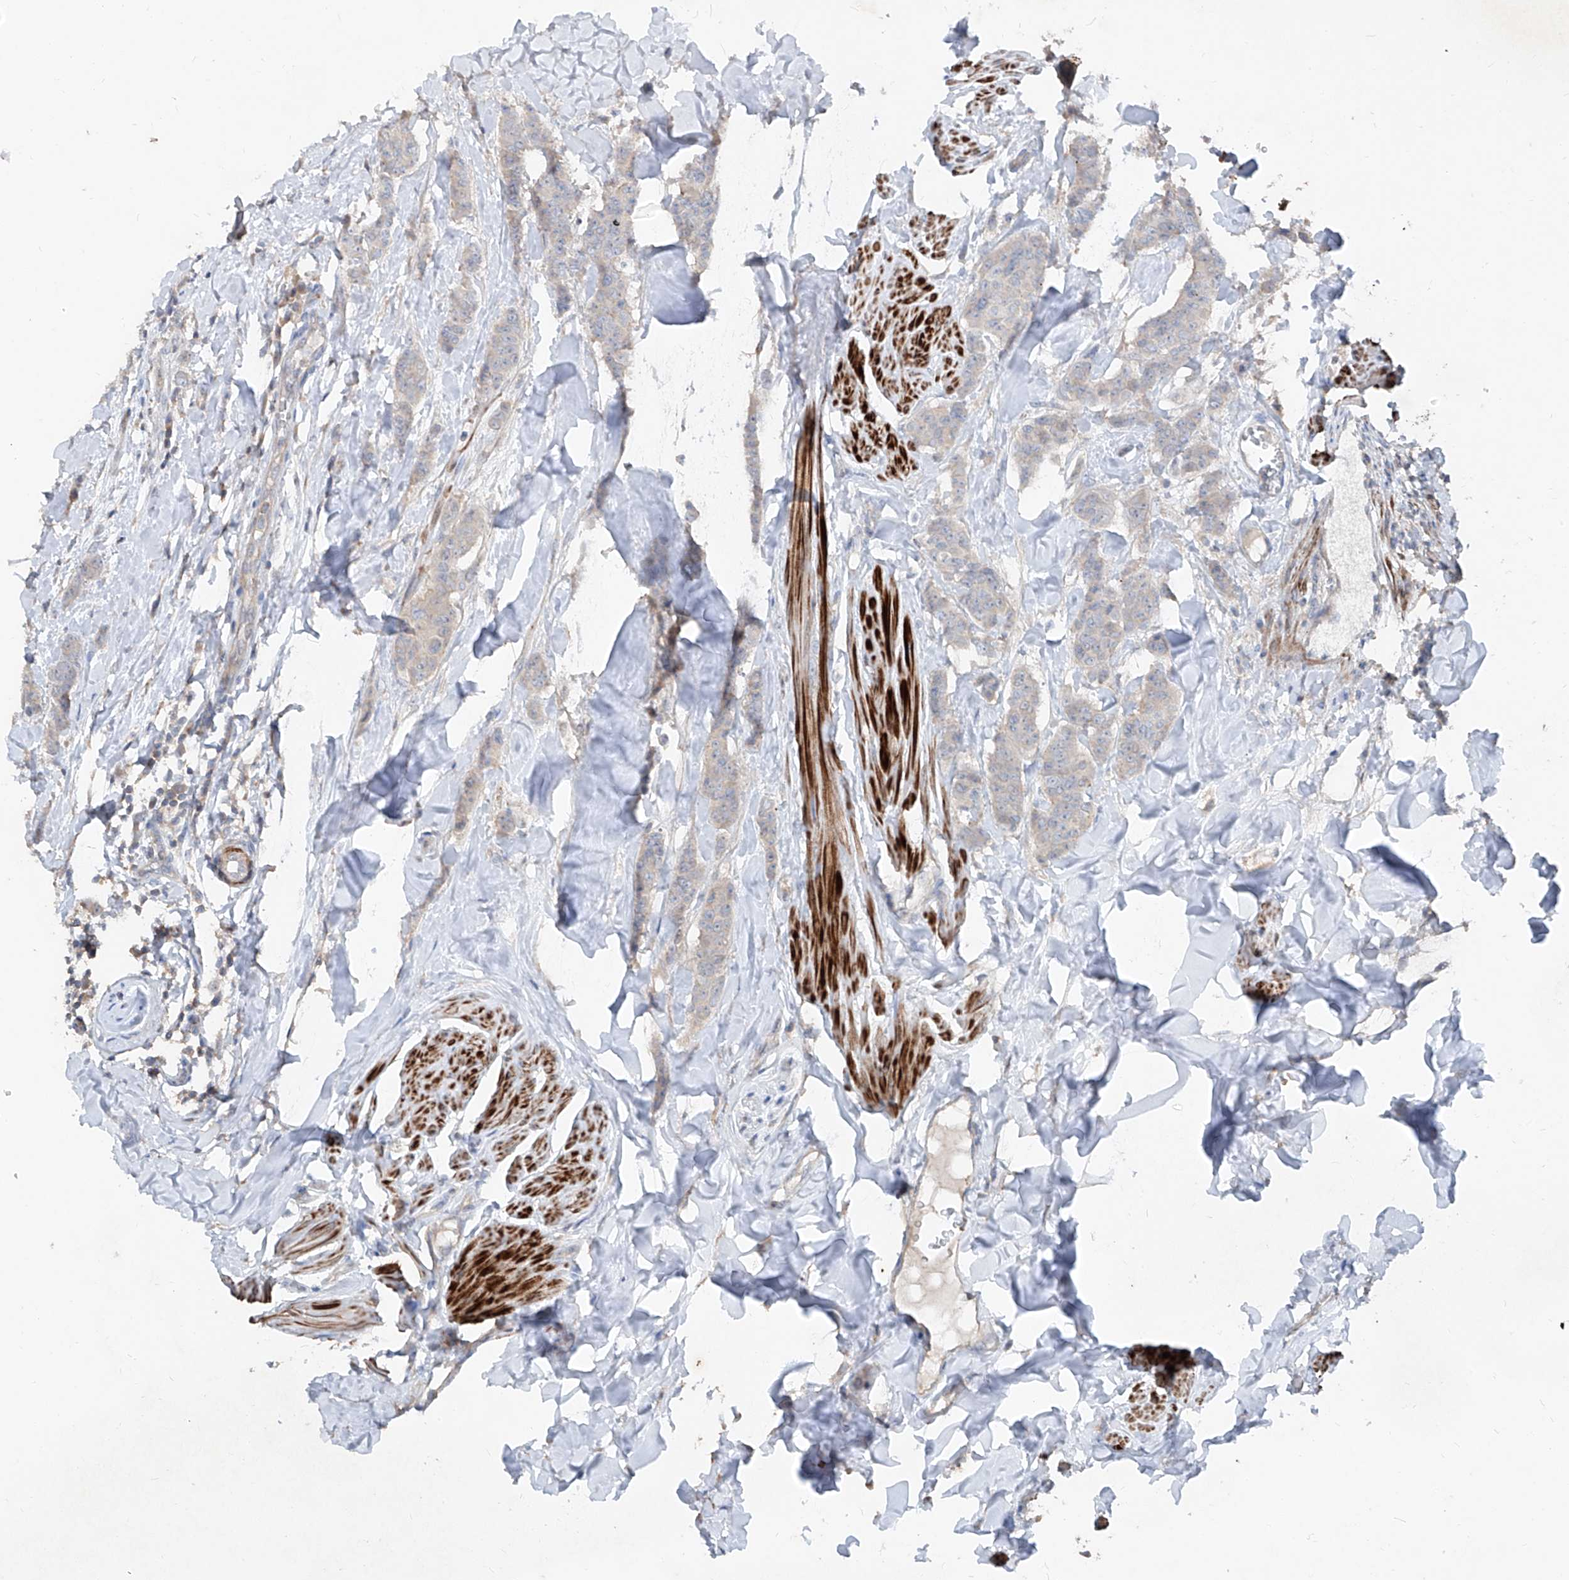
{"staining": {"intensity": "negative", "quantity": "none", "location": "none"}, "tissue": "breast cancer", "cell_type": "Tumor cells", "image_type": "cancer", "snomed": [{"axis": "morphology", "description": "Duct carcinoma"}, {"axis": "topography", "description": "Breast"}], "caption": "Tumor cells show no significant staining in breast cancer.", "gene": "UFD1", "patient": {"sex": "female", "age": 40}}